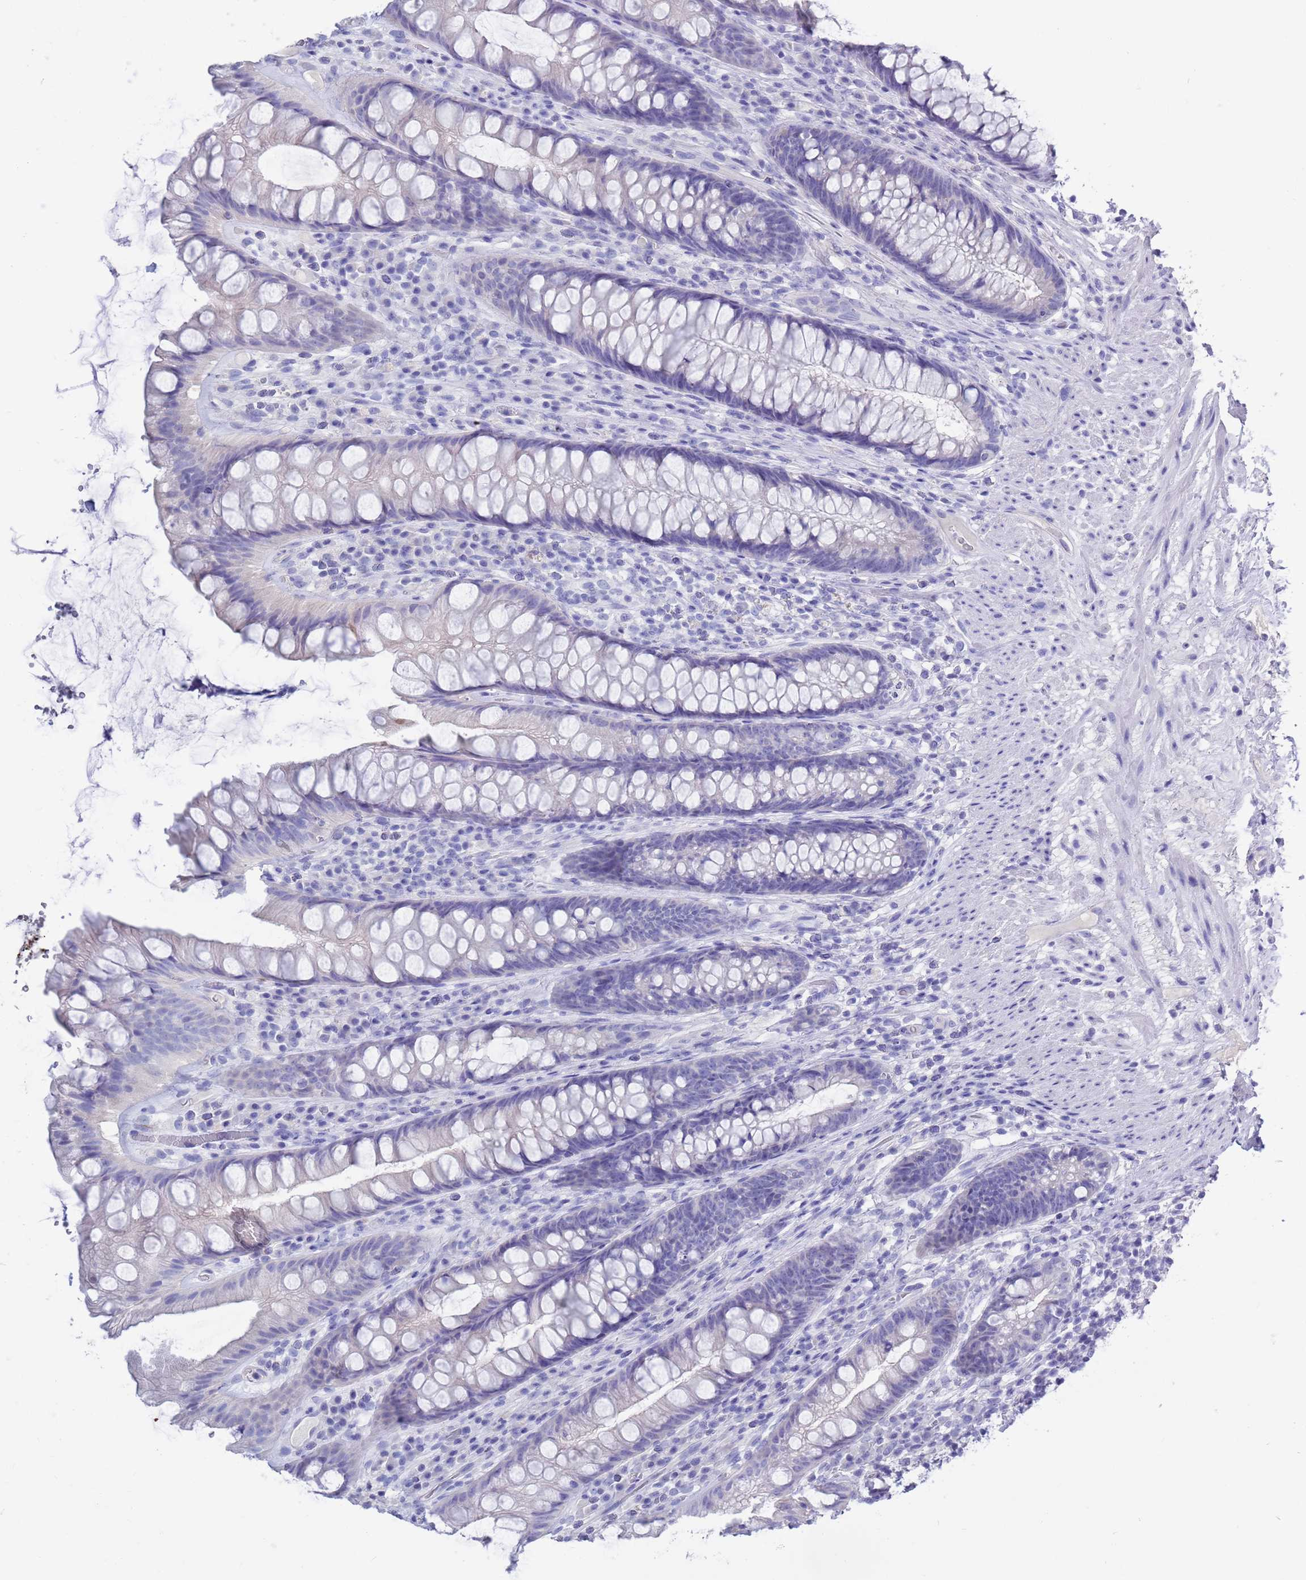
{"staining": {"intensity": "negative", "quantity": "none", "location": "none"}, "tissue": "rectum", "cell_type": "Glandular cells", "image_type": "normal", "snomed": [{"axis": "morphology", "description": "Normal tissue, NOS"}, {"axis": "topography", "description": "Rectum"}], "caption": "High power microscopy histopathology image of an immunohistochemistry (IHC) image of benign rectum, revealing no significant staining in glandular cells. (DAB (3,3'-diaminobenzidine) IHC visualized using brightfield microscopy, high magnification).", "gene": "MTMR2", "patient": {"sex": "male", "age": 74}}